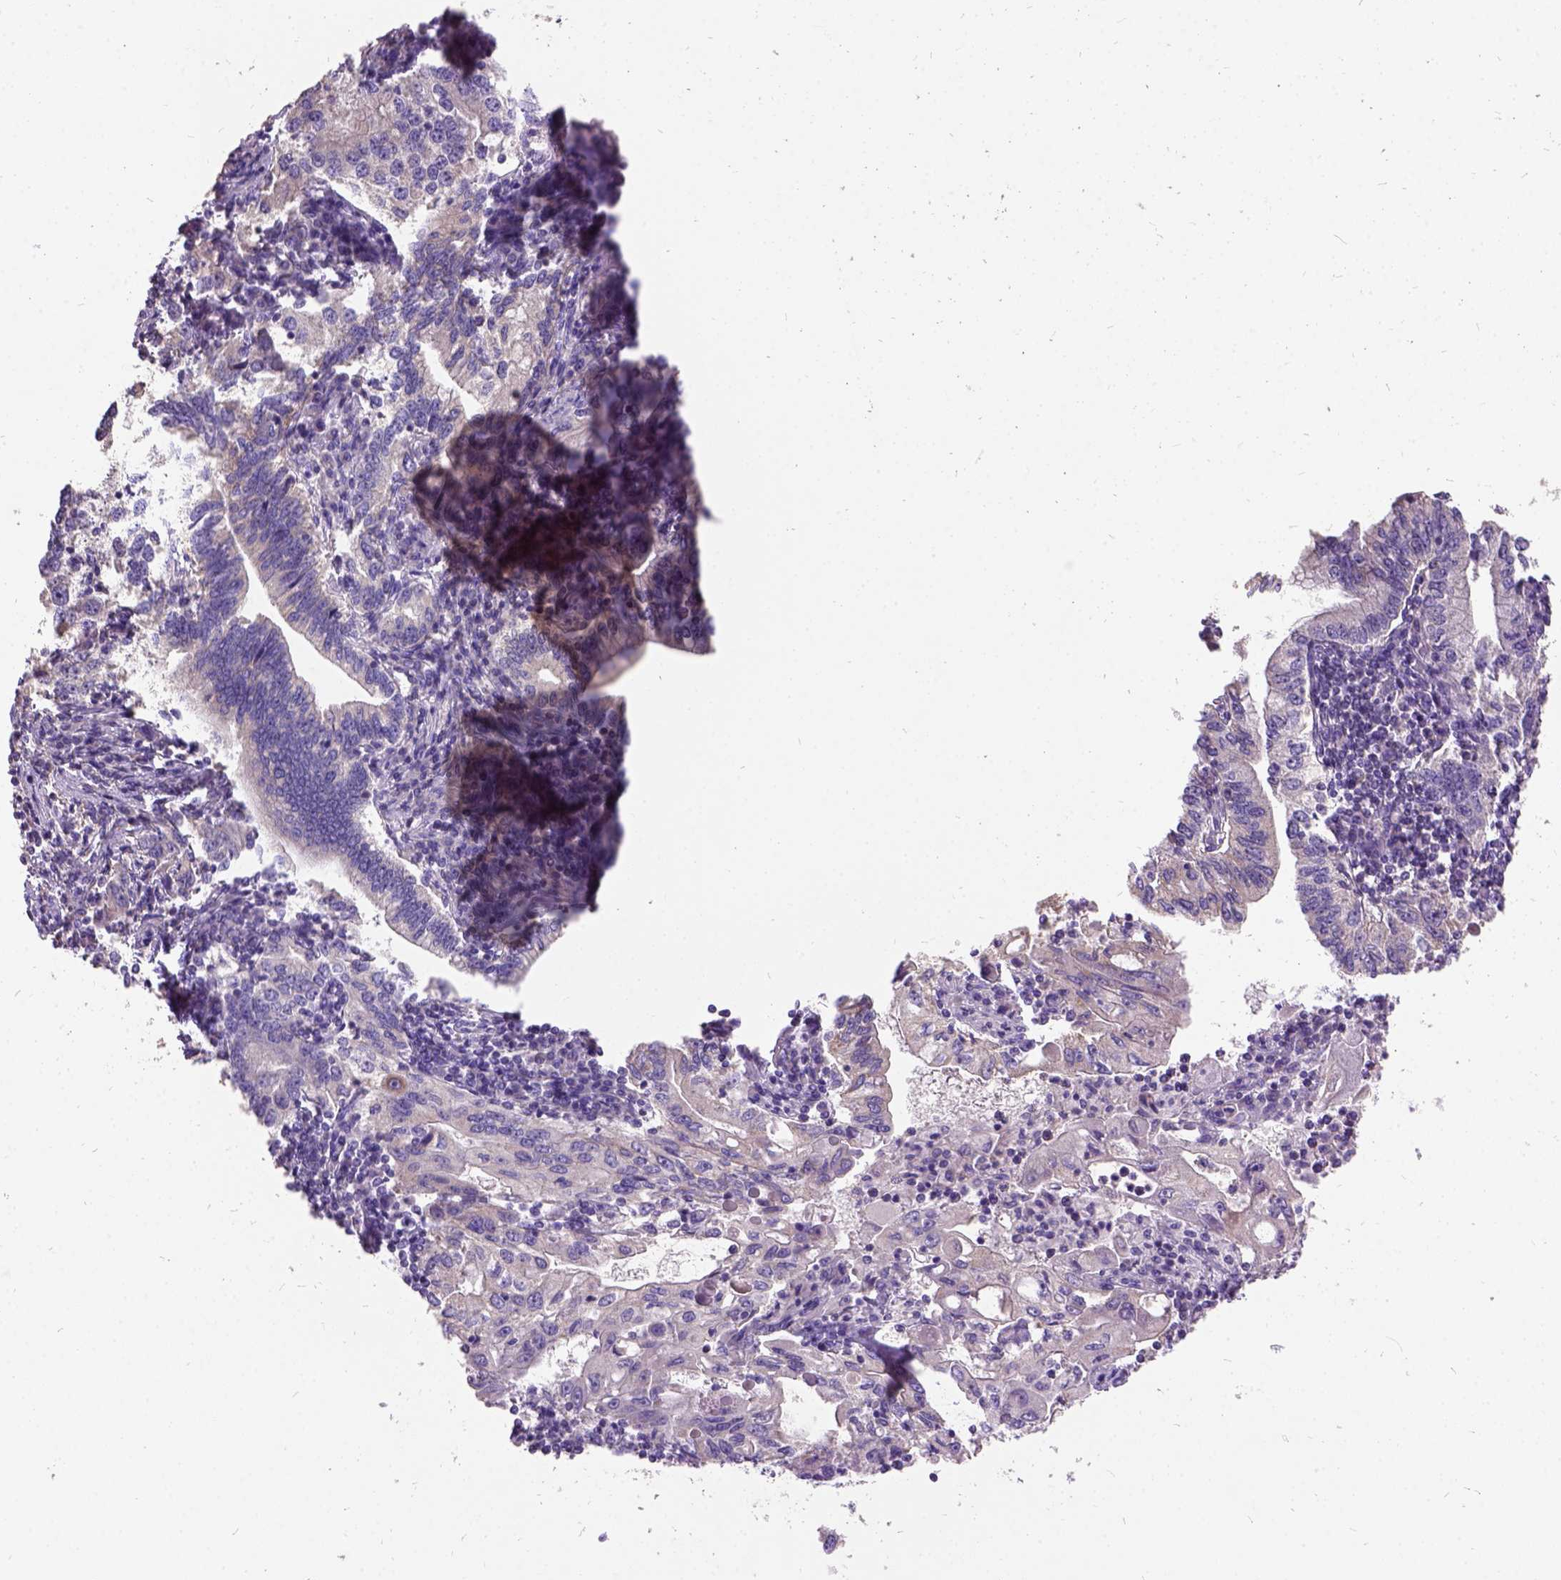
{"staining": {"intensity": "negative", "quantity": "none", "location": "none"}, "tissue": "stomach cancer", "cell_type": "Tumor cells", "image_type": "cancer", "snomed": [{"axis": "morphology", "description": "Adenocarcinoma, NOS"}, {"axis": "topography", "description": "Stomach, lower"}], "caption": "IHC of stomach cancer displays no expression in tumor cells.", "gene": "DQX1", "patient": {"sex": "female", "age": 72}}